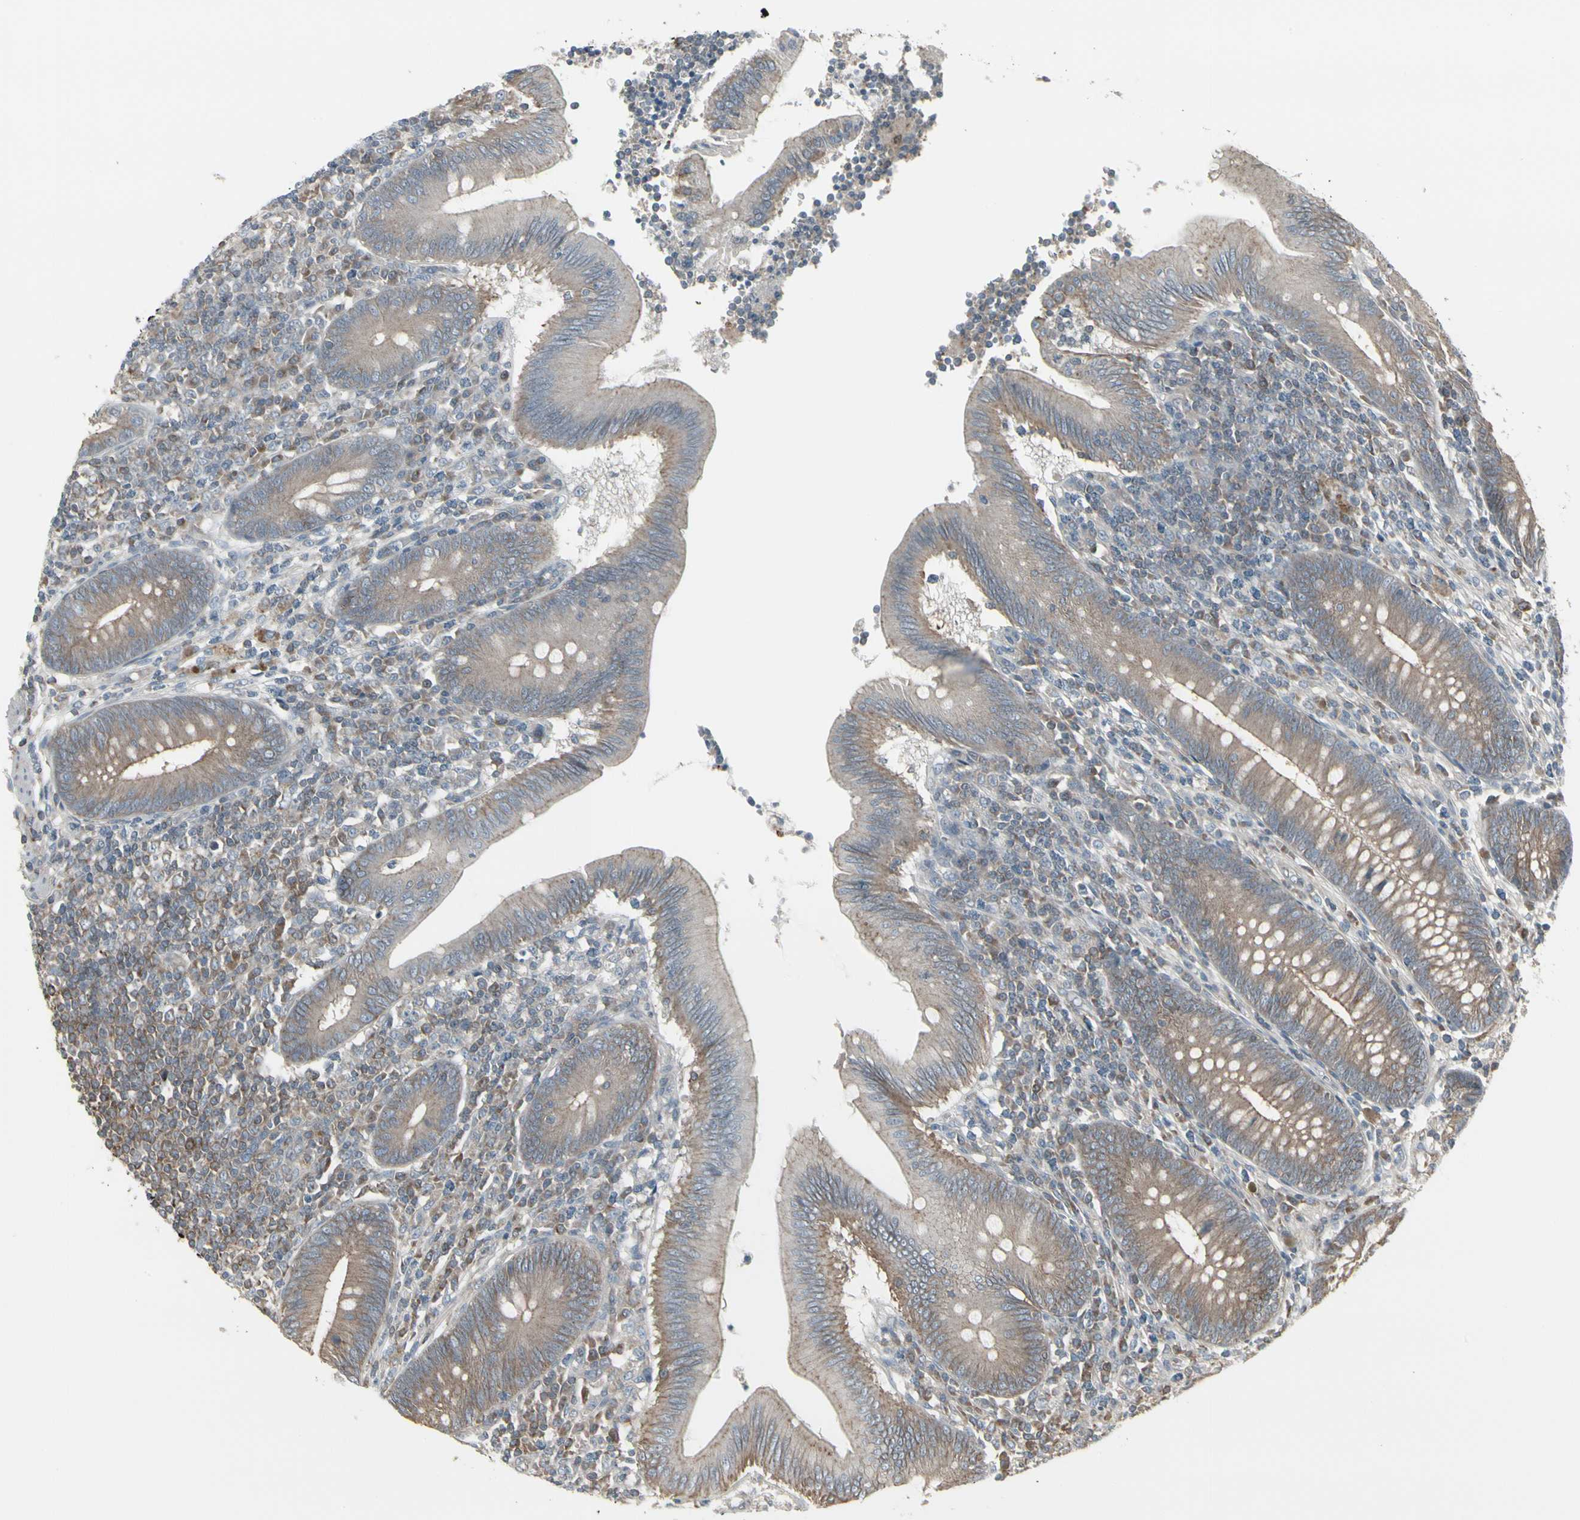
{"staining": {"intensity": "moderate", "quantity": ">75%", "location": "cytoplasmic/membranous"}, "tissue": "appendix", "cell_type": "Glandular cells", "image_type": "normal", "snomed": [{"axis": "morphology", "description": "Normal tissue, NOS"}, {"axis": "morphology", "description": "Inflammation, NOS"}, {"axis": "topography", "description": "Appendix"}], "caption": "Glandular cells show medium levels of moderate cytoplasmic/membranous expression in about >75% of cells in unremarkable human appendix.", "gene": "EPS15", "patient": {"sex": "male", "age": 46}}